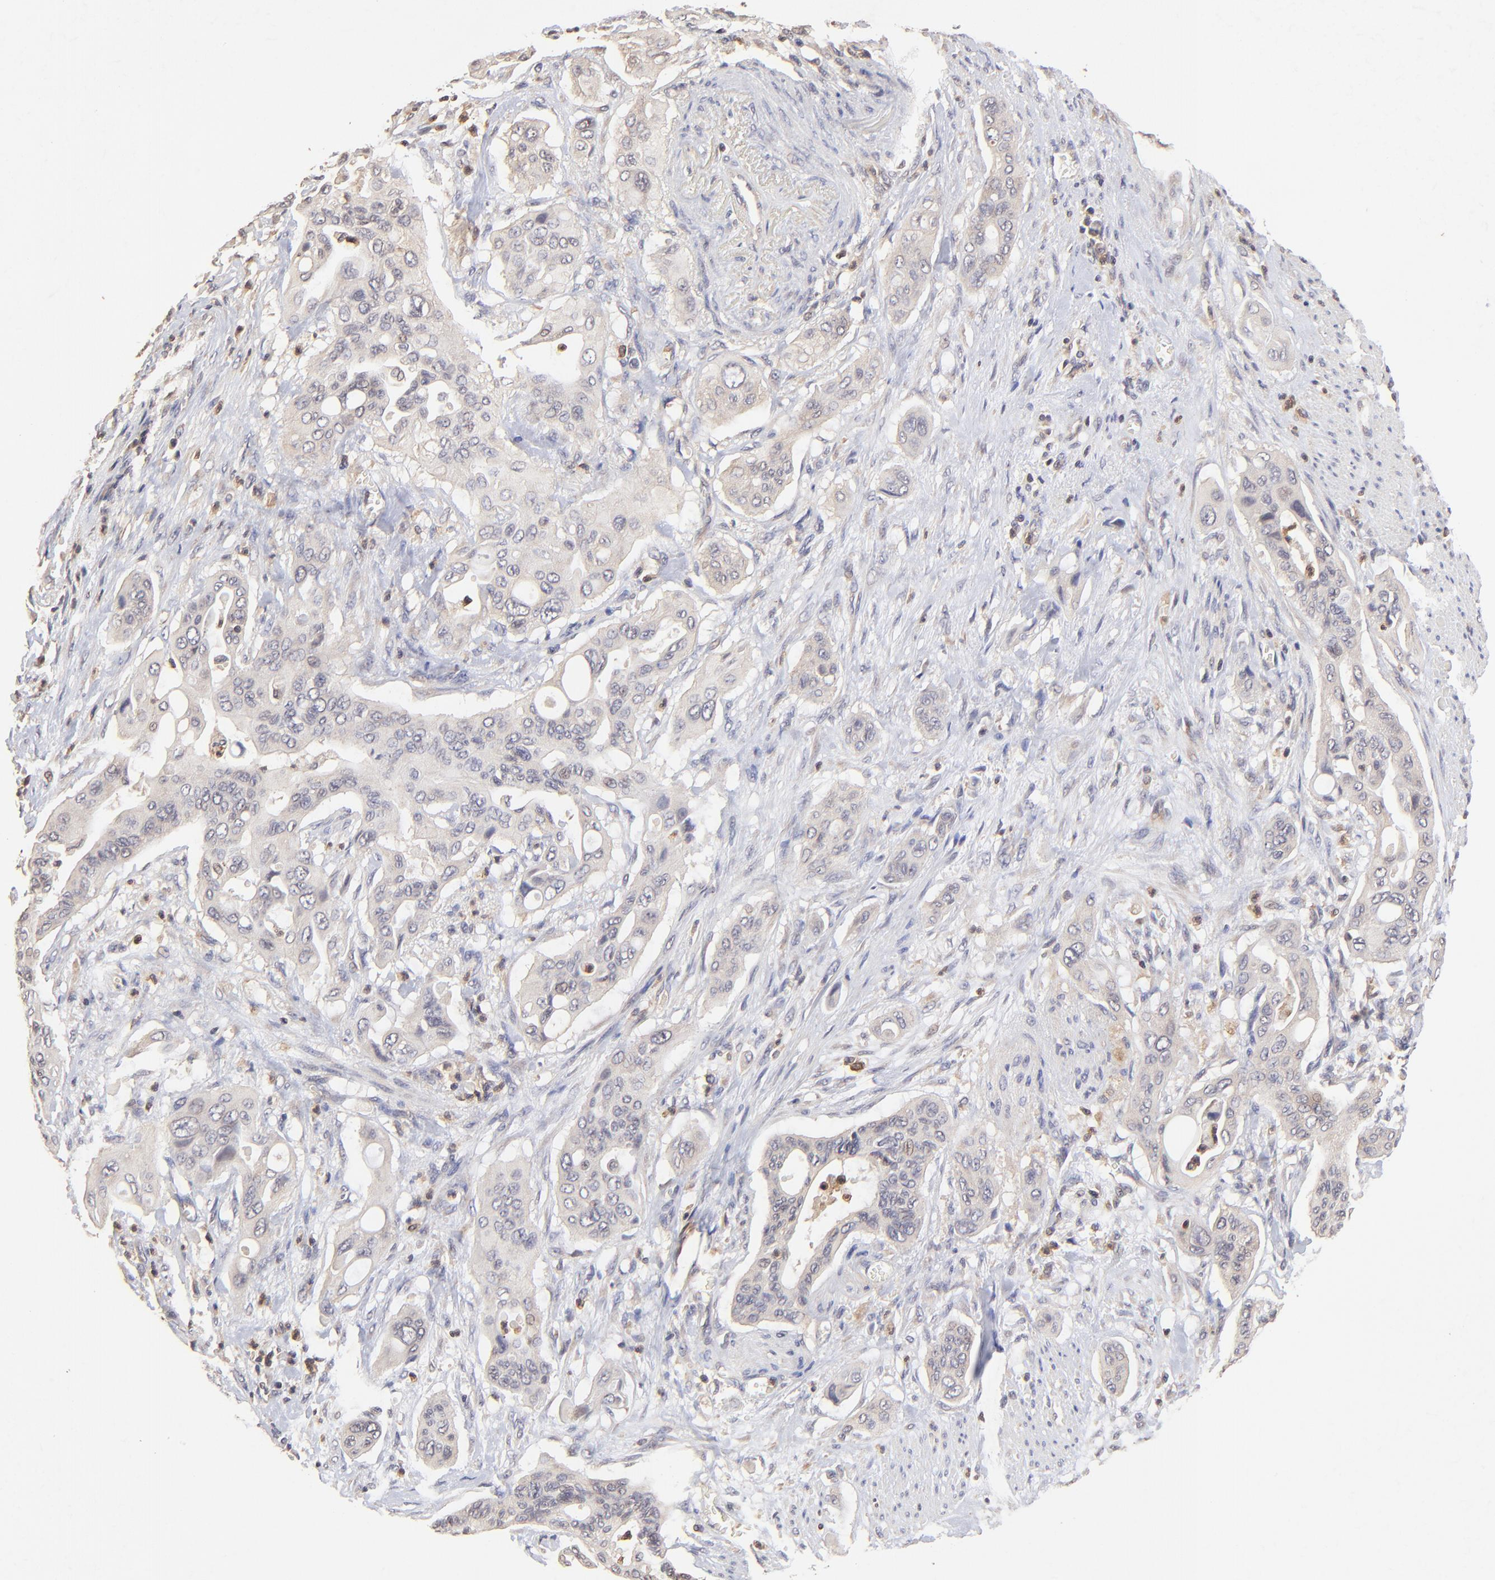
{"staining": {"intensity": "weak", "quantity": ">75%", "location": "cytoplasmic/membranous"}, "tissue": "pancreatic cancer", "cell_type": "Tumor cells", "image_type": "cancer", "snomed": [{"axis": "morphology", "description": "Adenocarcinoma, NOS"}, {"axis": "topography", "description": "Pancreas"}], "caption": "A histopathology image of human adenocarcinoma (pancreatic) stained for a protein shows weak cytoplasmic/membranous brown staining in tumor cells. (Brightfield microscopy of DAB IHC at high magnification).", "gene": "STON2", "patient": {"sex": "male", "age": 77}}